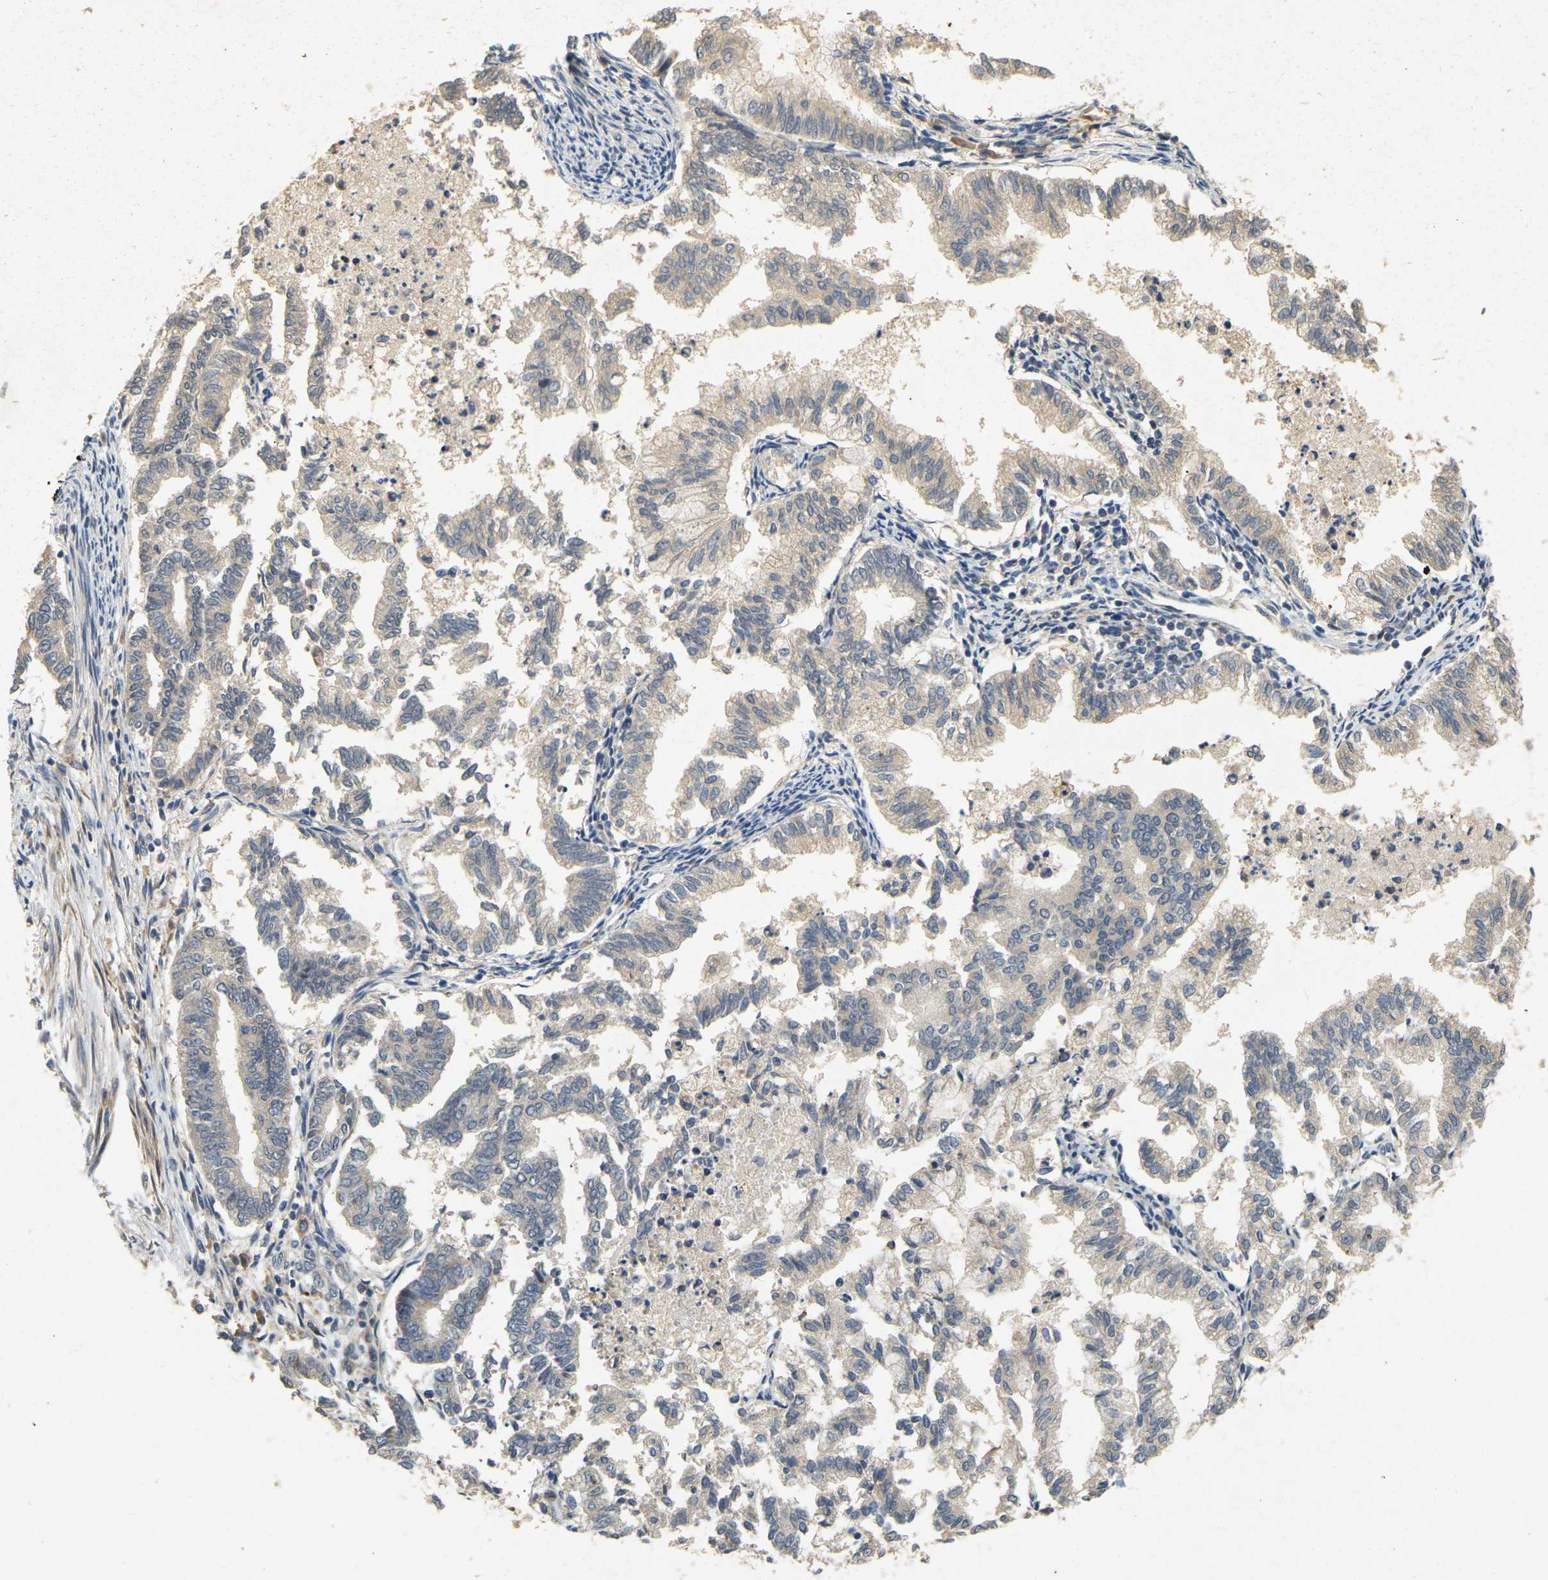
{"staining": {"intensity": "weak", "quantity": "25%-75%", "location": "cytoplasmic/membranous"}, "tissue": "endometrial cancer", "cell_type": "Tumor cells", "image_type": "cancer", "snomed": [{"axis": "morphology", "description": "Necrosis, NOS"}, {"axis": "morphology", "description": "Adenocarcinoma, NOS"}, {"axis": "topography", "description": "Endometrium"}], "caption": "Human endometrial cancer stained for a protein (brown) demonstrates weak cytoplasmic/membranous positive staining in approximately 25%-75% of tumor cells.", "gene": "GDAP1", "patient": {"sex": "female", "age": 79}}